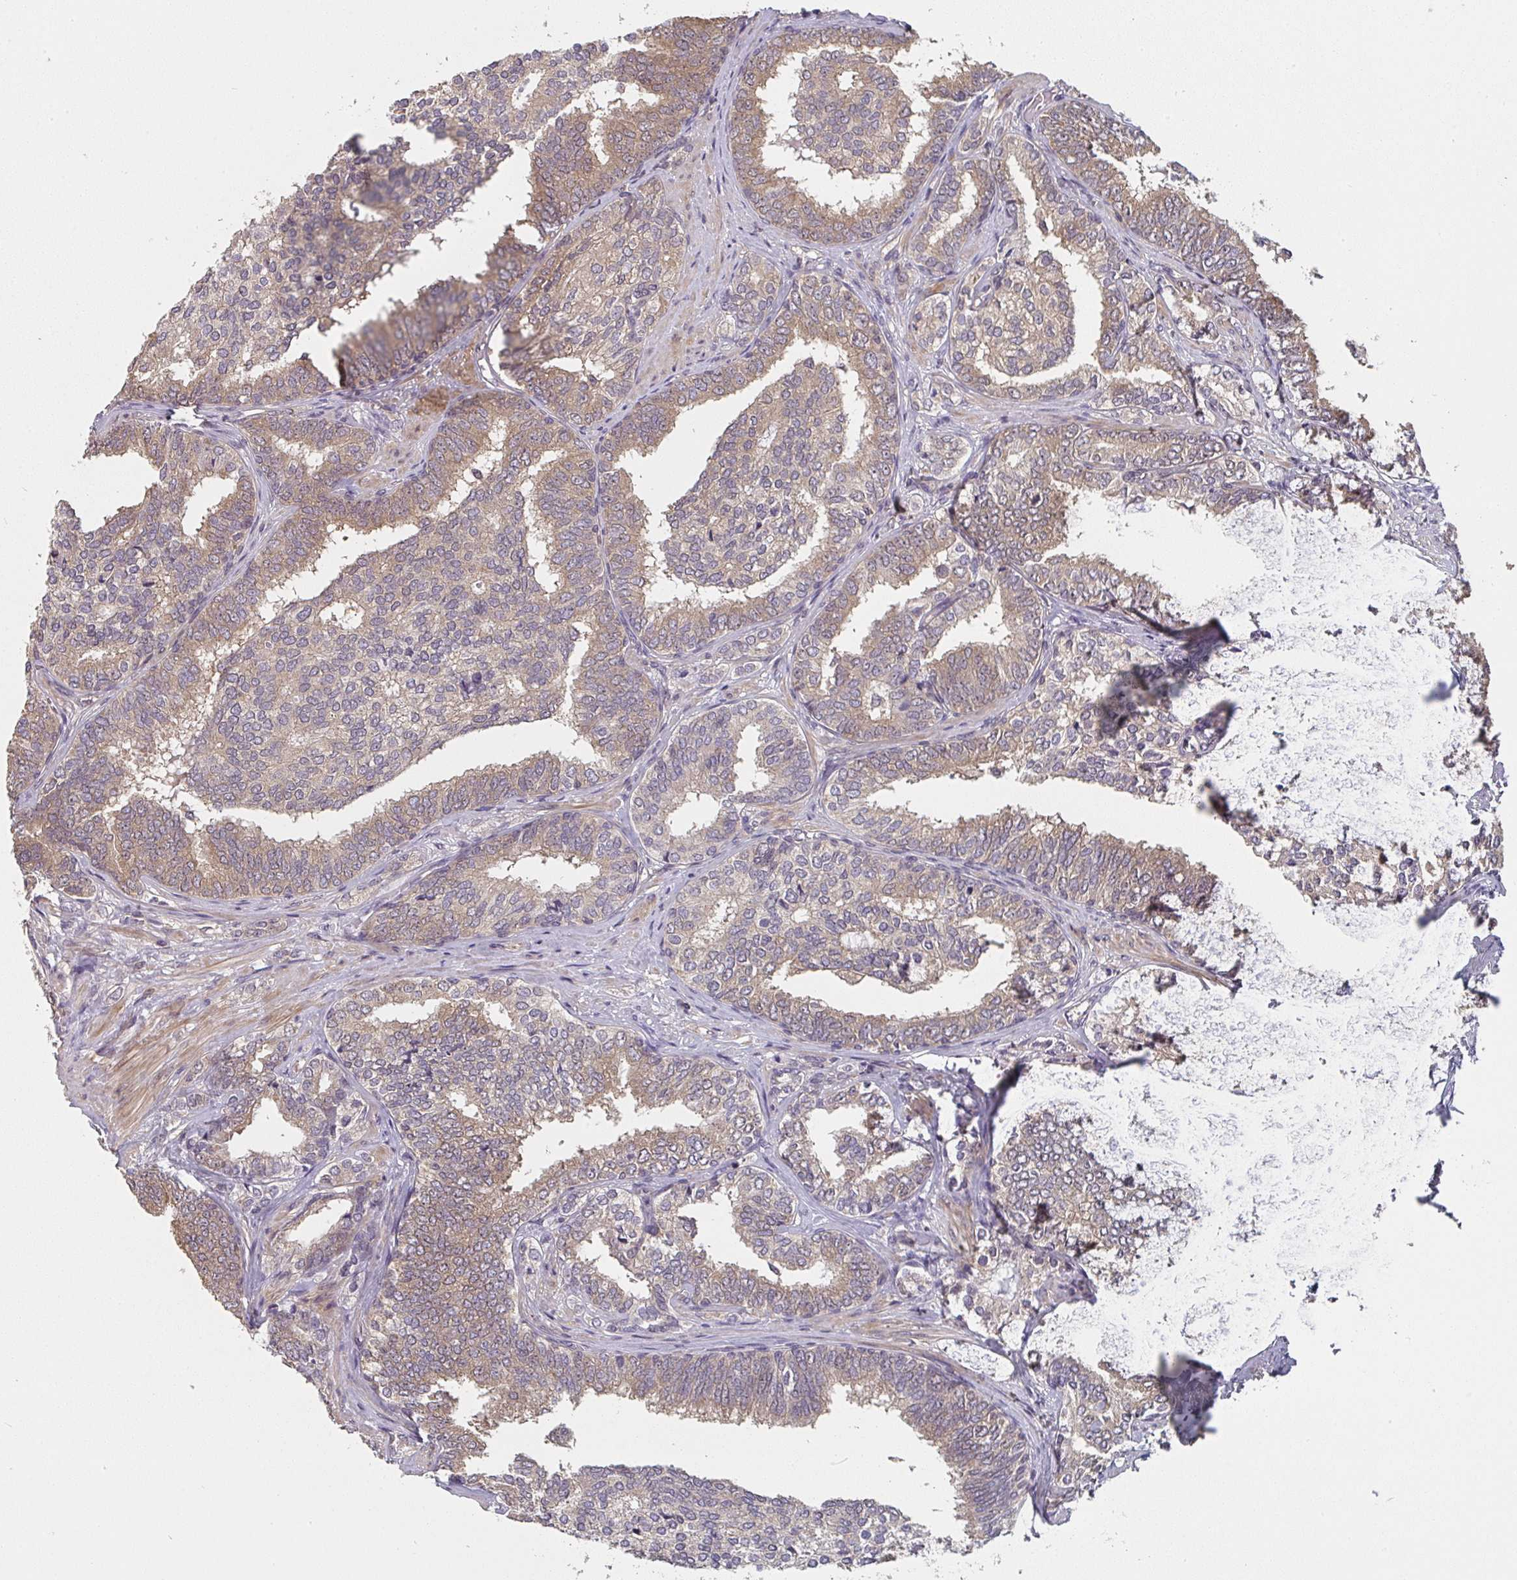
{"staining": {"intensity": "weak", "quantity": "25%-75%", "location": "cytoplasmic/membranous"}, "tissue": "prostate cancer", "cell_type": "Tumor cells", "image_type": "cancer", "snomed": [{"axis": "morphology", "description": "Adenocarcinoma, High grade"}, {"axis": "topography", "description": "Prostate"}], "caption": "Adenocarcinoma (high-grade) (prostate) stained with DAB immunohistochemistry (IHC) demonstrates low levels of weak cytoplasmic/membranous positivity in approximately 25%-75% of tumor cells.", "gene": "RANGRF", "patient": {"sex": "male", "age": 72}}